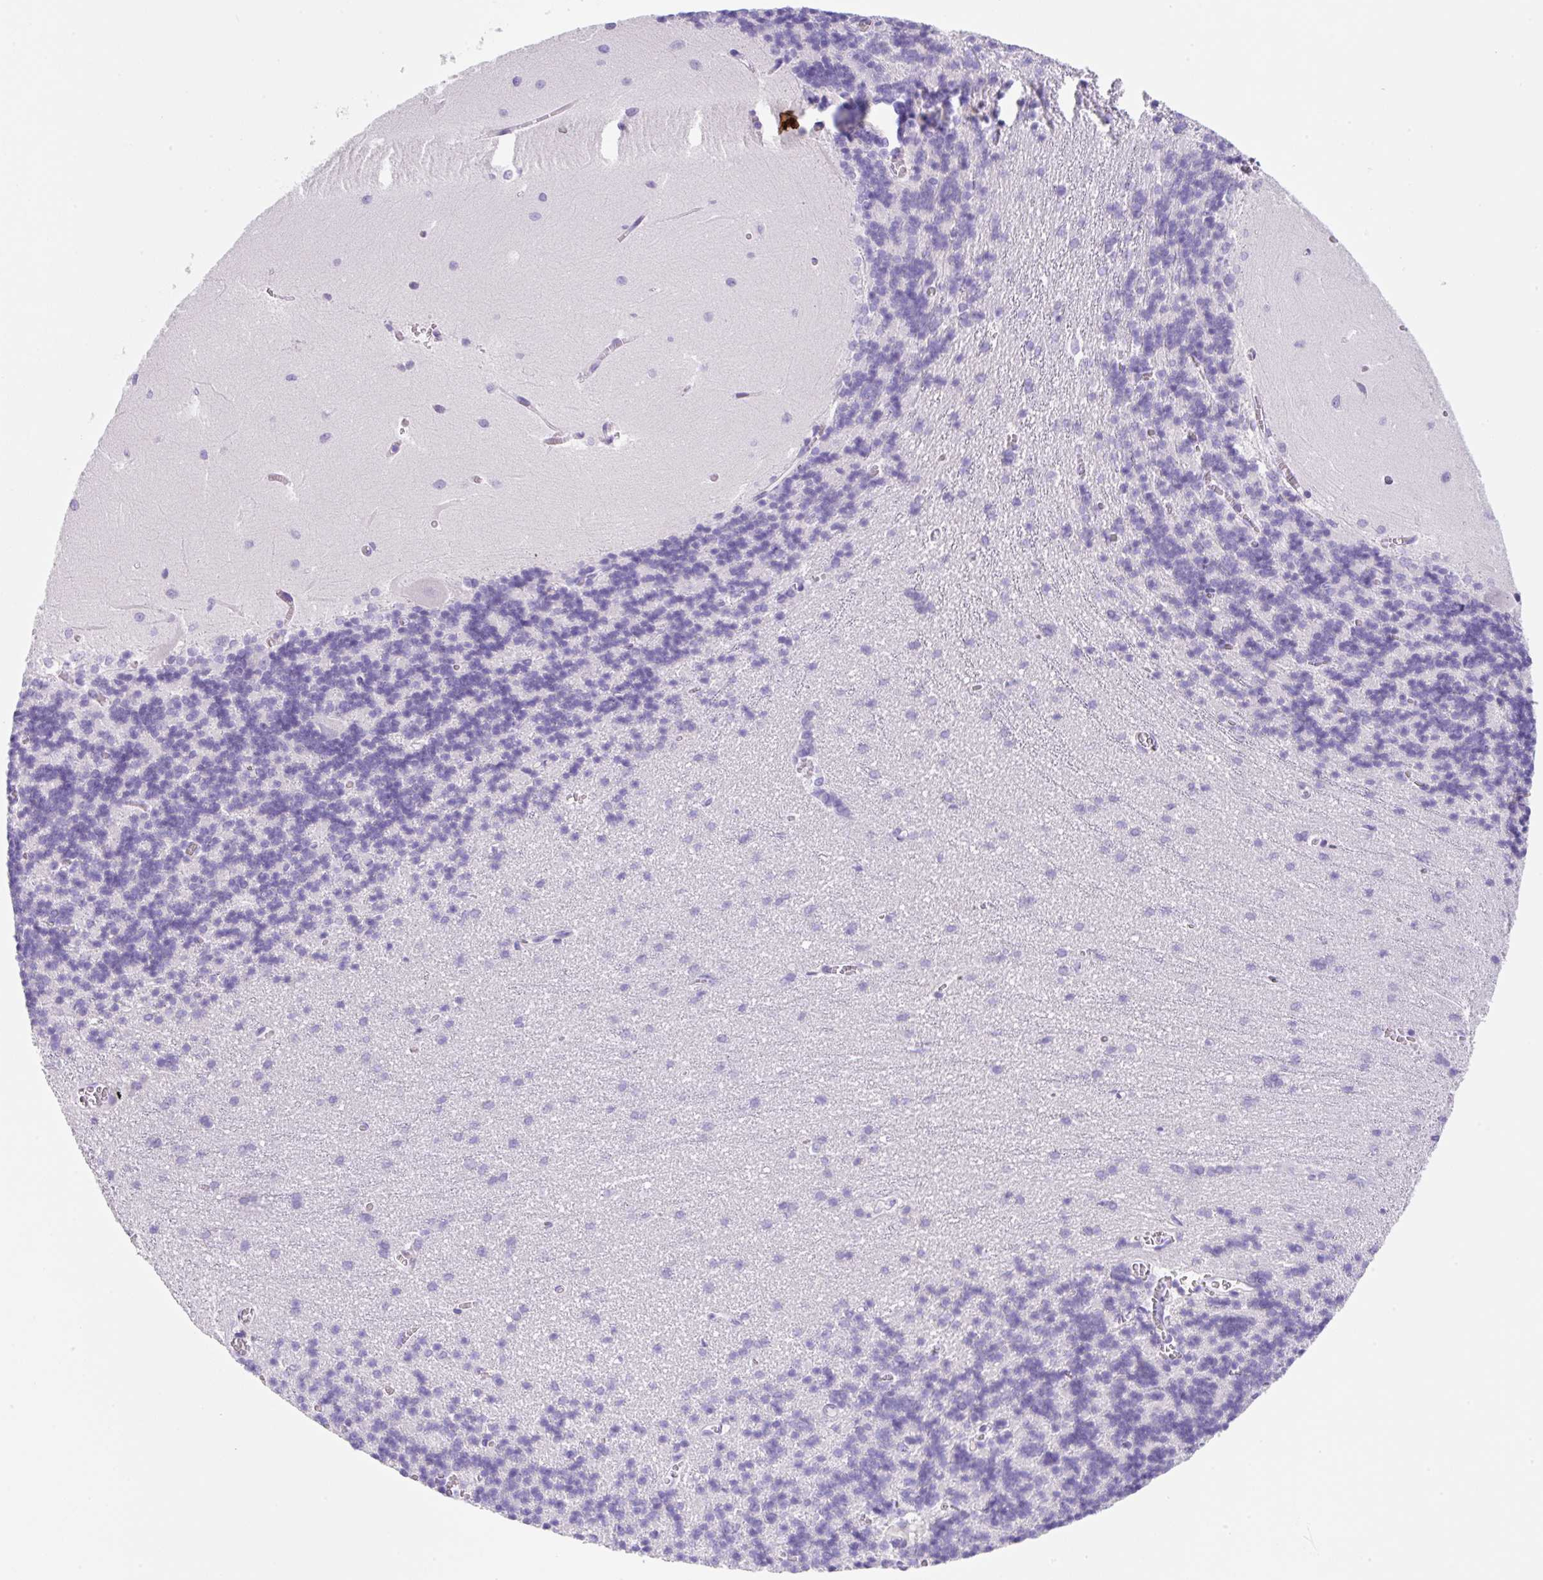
{"staining": {"intensity": "negative", "quantity": "none", "location": "none"}, "tissue": "cerebellum", "cell_type": "Cells in granular layer", "image_type": "normal", "snomed": [{"axis": "morphology", "description": "Normal tissue, NOS"}, {"axis": "topography", "description": "Cerebellum"}], "caption": "DAB immunohistochemical staining of normal cerebellum shows no significant positivity in cells in granular layer. (Brightfield microscopy of DAB immunohistochemistry (IHC) at high magnification).", "gene": "KLK8", "patient": {"sex": "male", "age": 37}}